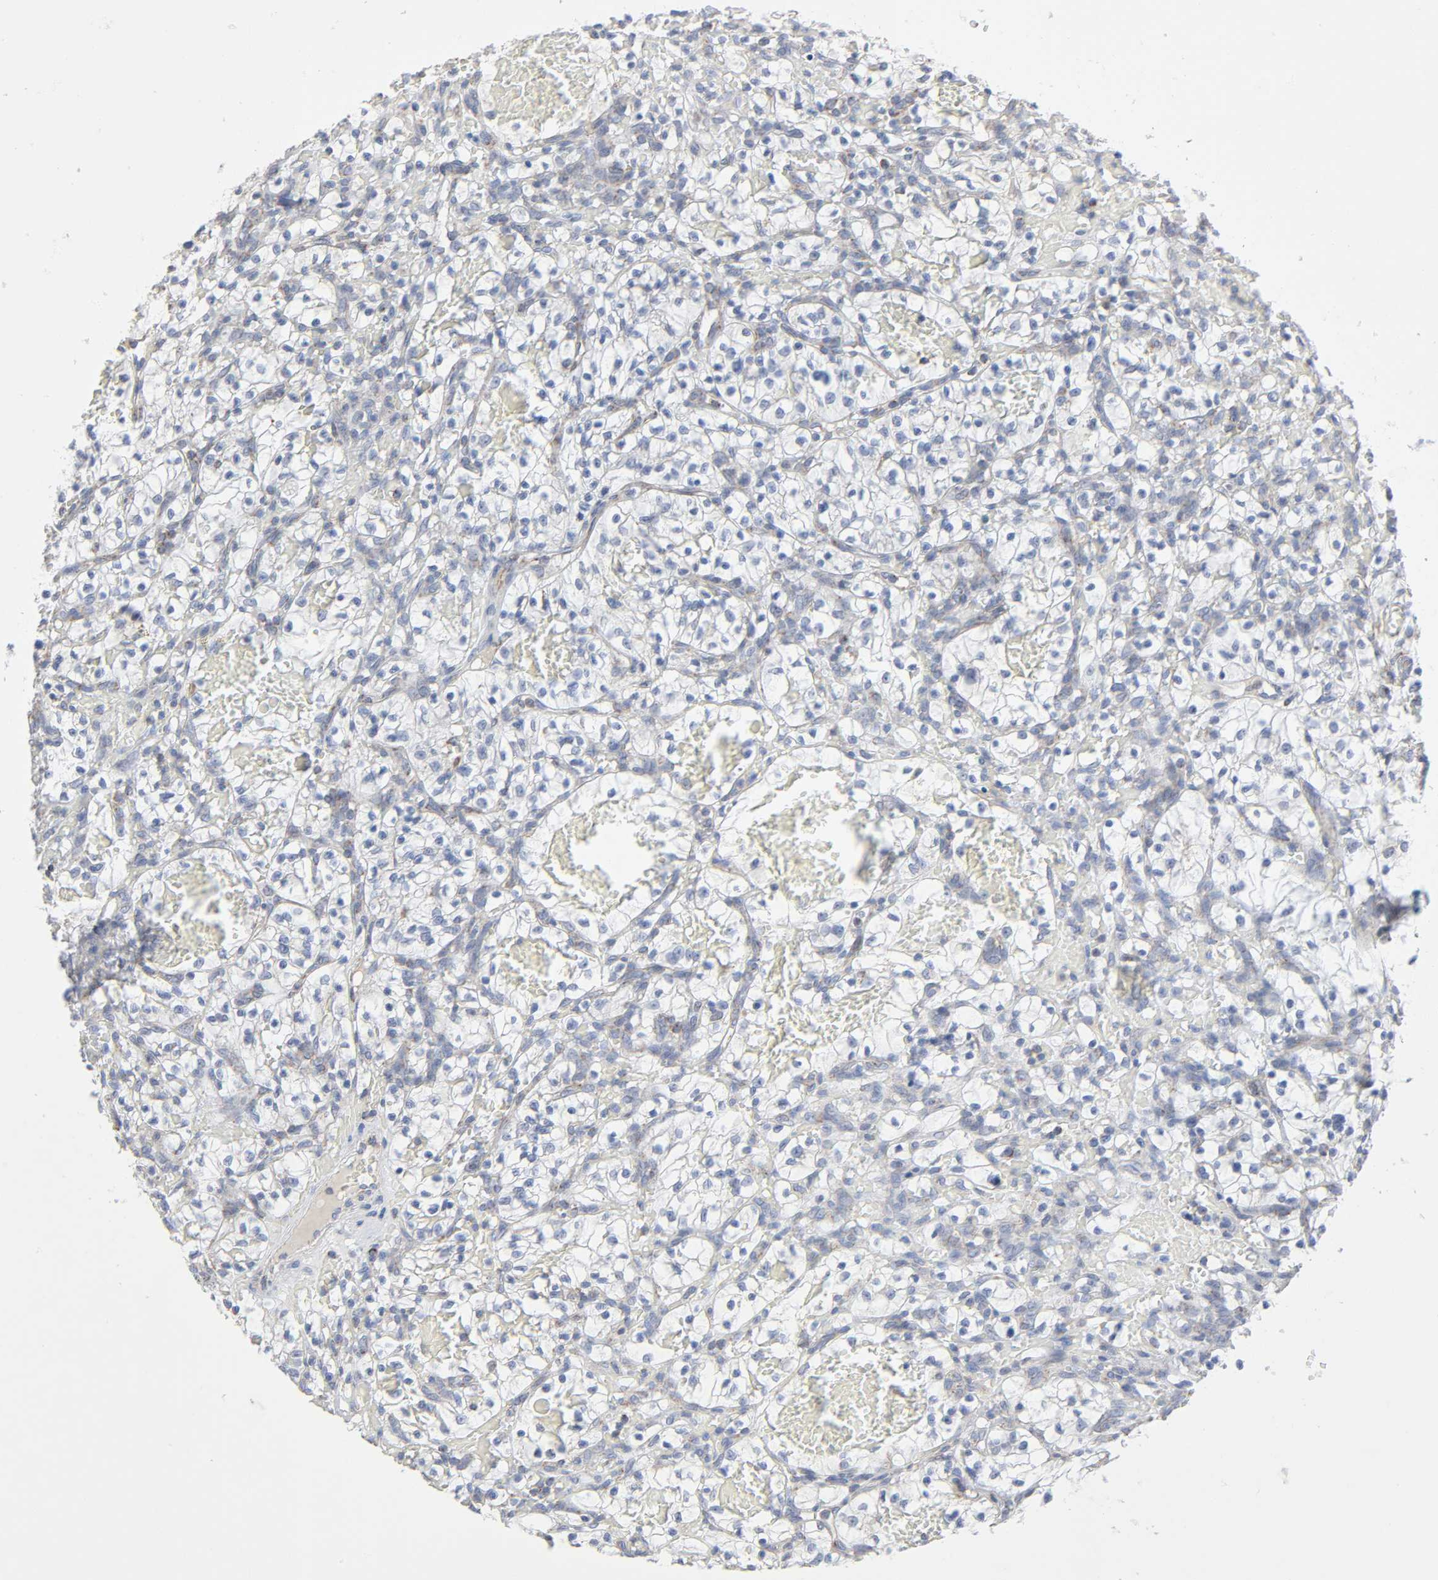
{"staining": {"intensity": "weak", "quantity": "25%-75%", "location": "cytoplasmic/membranous"}, "tissue": "renal cancer", "cell_type": "Tumor cells", "image_type": "cancer", "snomed": [{"axis": "morphology", "description": "Adenocarcinoma, NOS"}, {"axis": "topography", "description": "Kidney"}], "caption": "Immunohistochemical staining of adenocarcinoma (renal) reveals low levels of weak cytoplasmic/membranous staining in about 25%-75% of tumor cells.", "gene": "SYT16", "patient": {"sex": "female", "age": 57}}